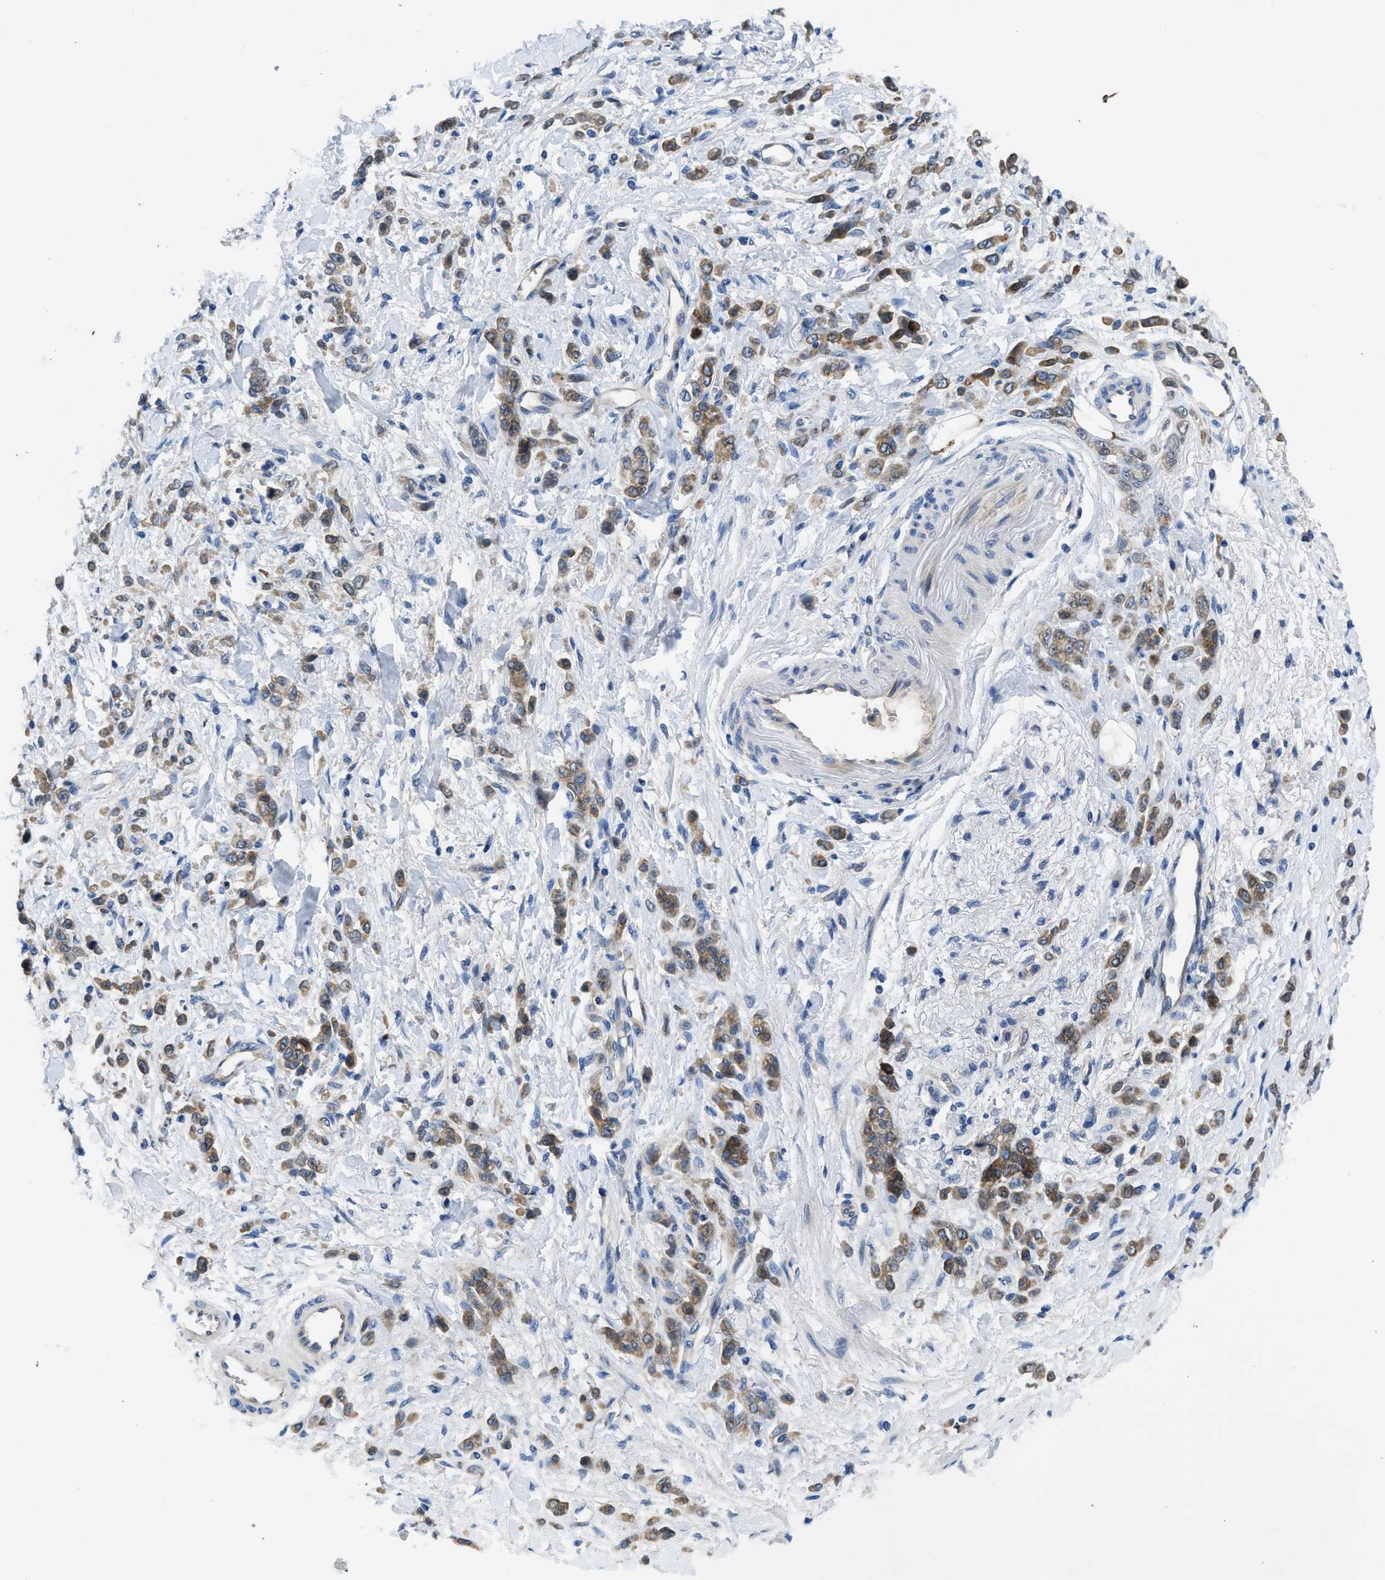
{"staining": {"intensity": "moderate", "quantity": "25%-75%", "location": "cytoplasmic/membranous"}, "tissue": "stomach cancer", "cell_type": "Tumor cells", "image_type": "cancer", "snomed": [{"axis": "morphology", "description": "Normal tissue, NOS"}, {"axis": "morphology", "description": "Adenocarcinoma, NOS"}, {"axis": "topography", "description": "Stomach"}], "caption": "This is a histology image of immunohistochemistry (IHC) staining of adenocarcinoma (stomach), which shows moderate expression in the cytoplasmic/membranous of tumor cells.", "gene": "PGR", "patient": {"sex": "male", "age": 82}}